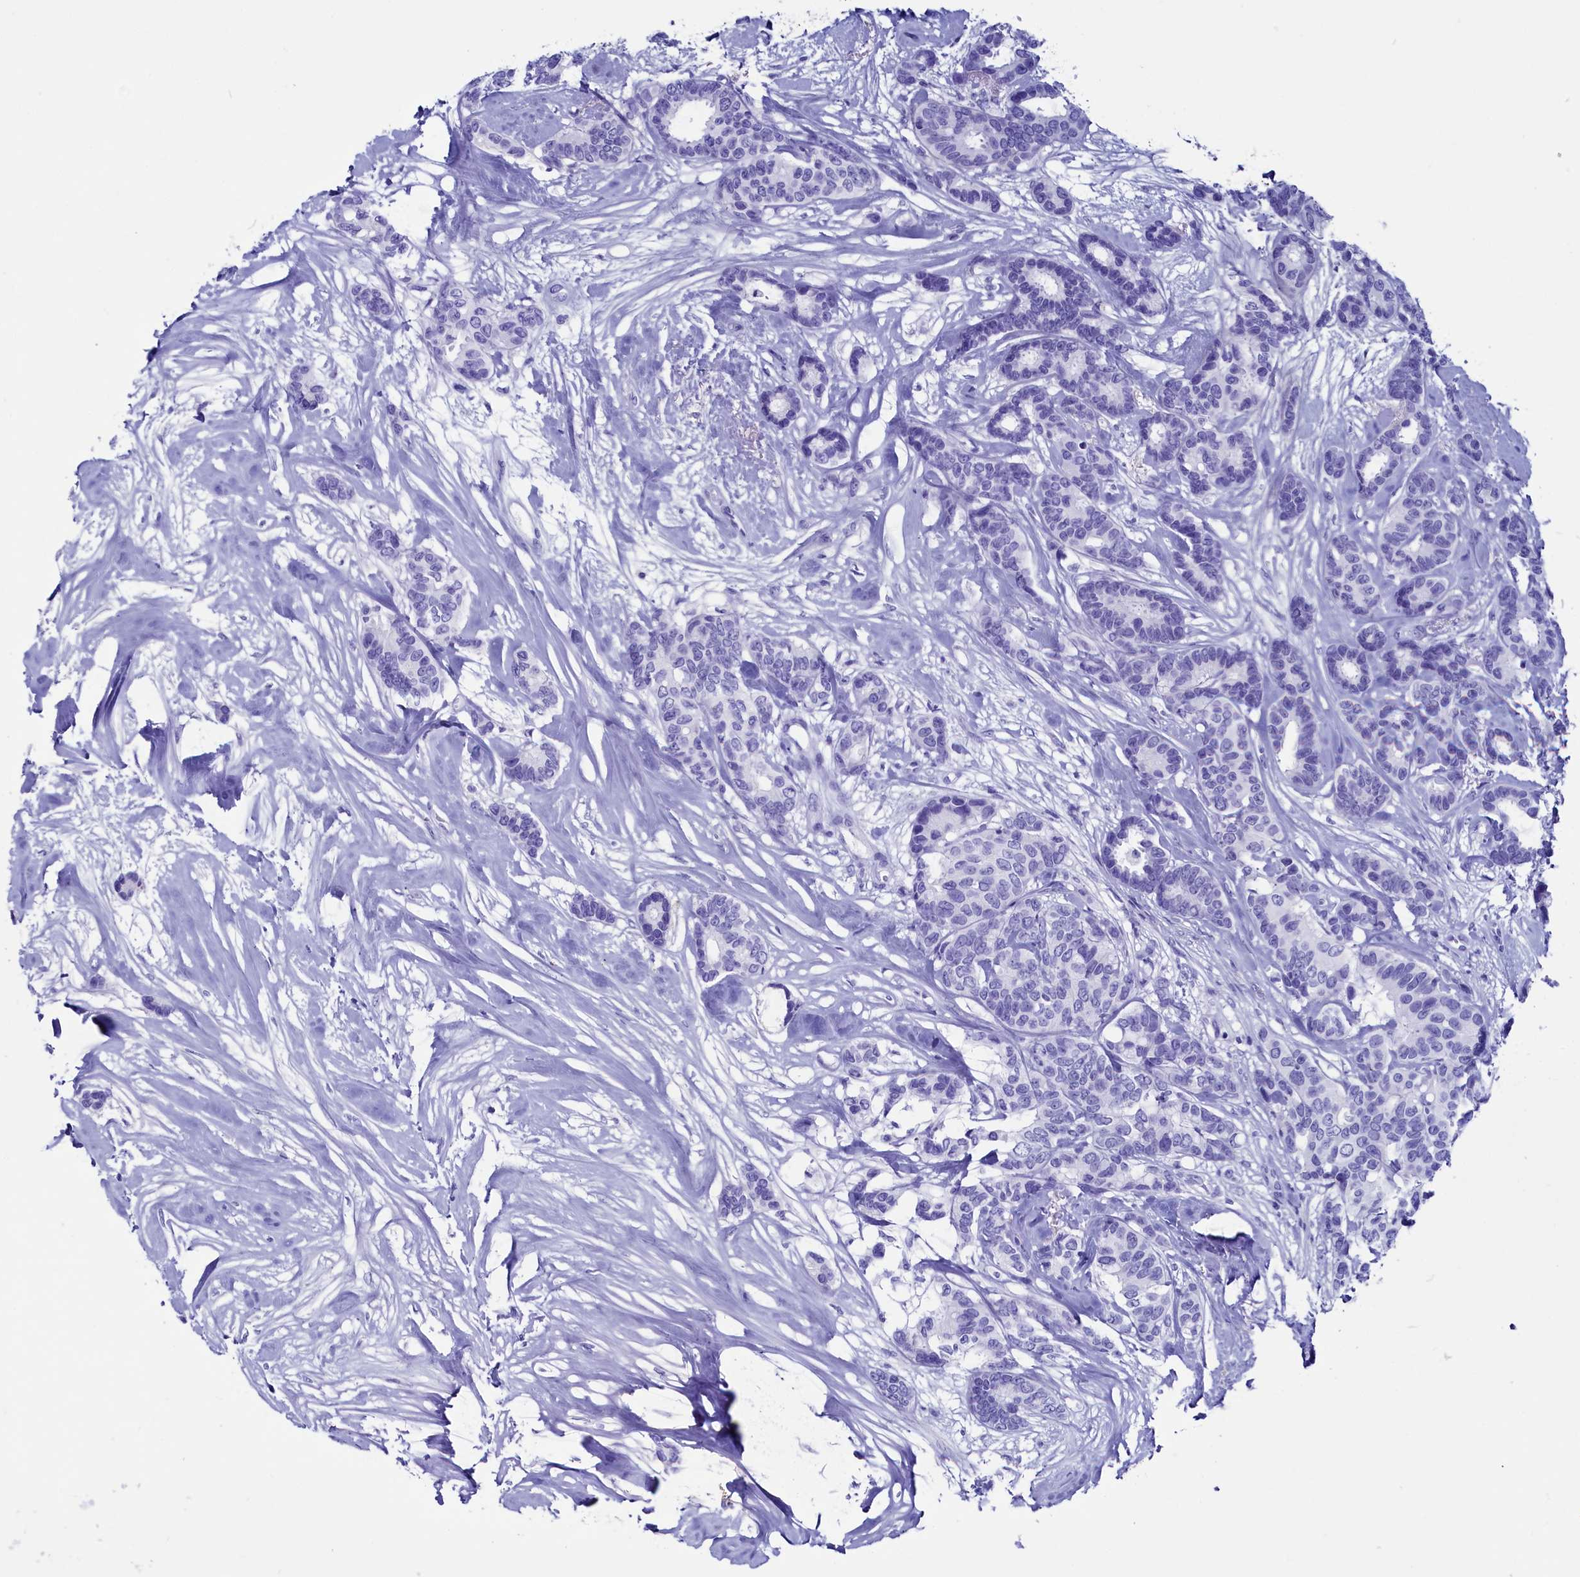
{"staining": {"intensity": "negative", "quantity": "none", "location": "none"}, "tissue": "breast cancer", "cell_type": "Tumor cells", "image_type": "cancer", "snomed": [{"axis": "morphology", "description": "Duct carcinoma"}, {"axis": "topography", "description": "Breast"}], "caption": "Intraductal carcinoma (breast) was stained to show a protein in brown. There is no significant staining in tumor cells.", "gene": "ANKRD29", "patient": {"sex": "female", "age": 87}}